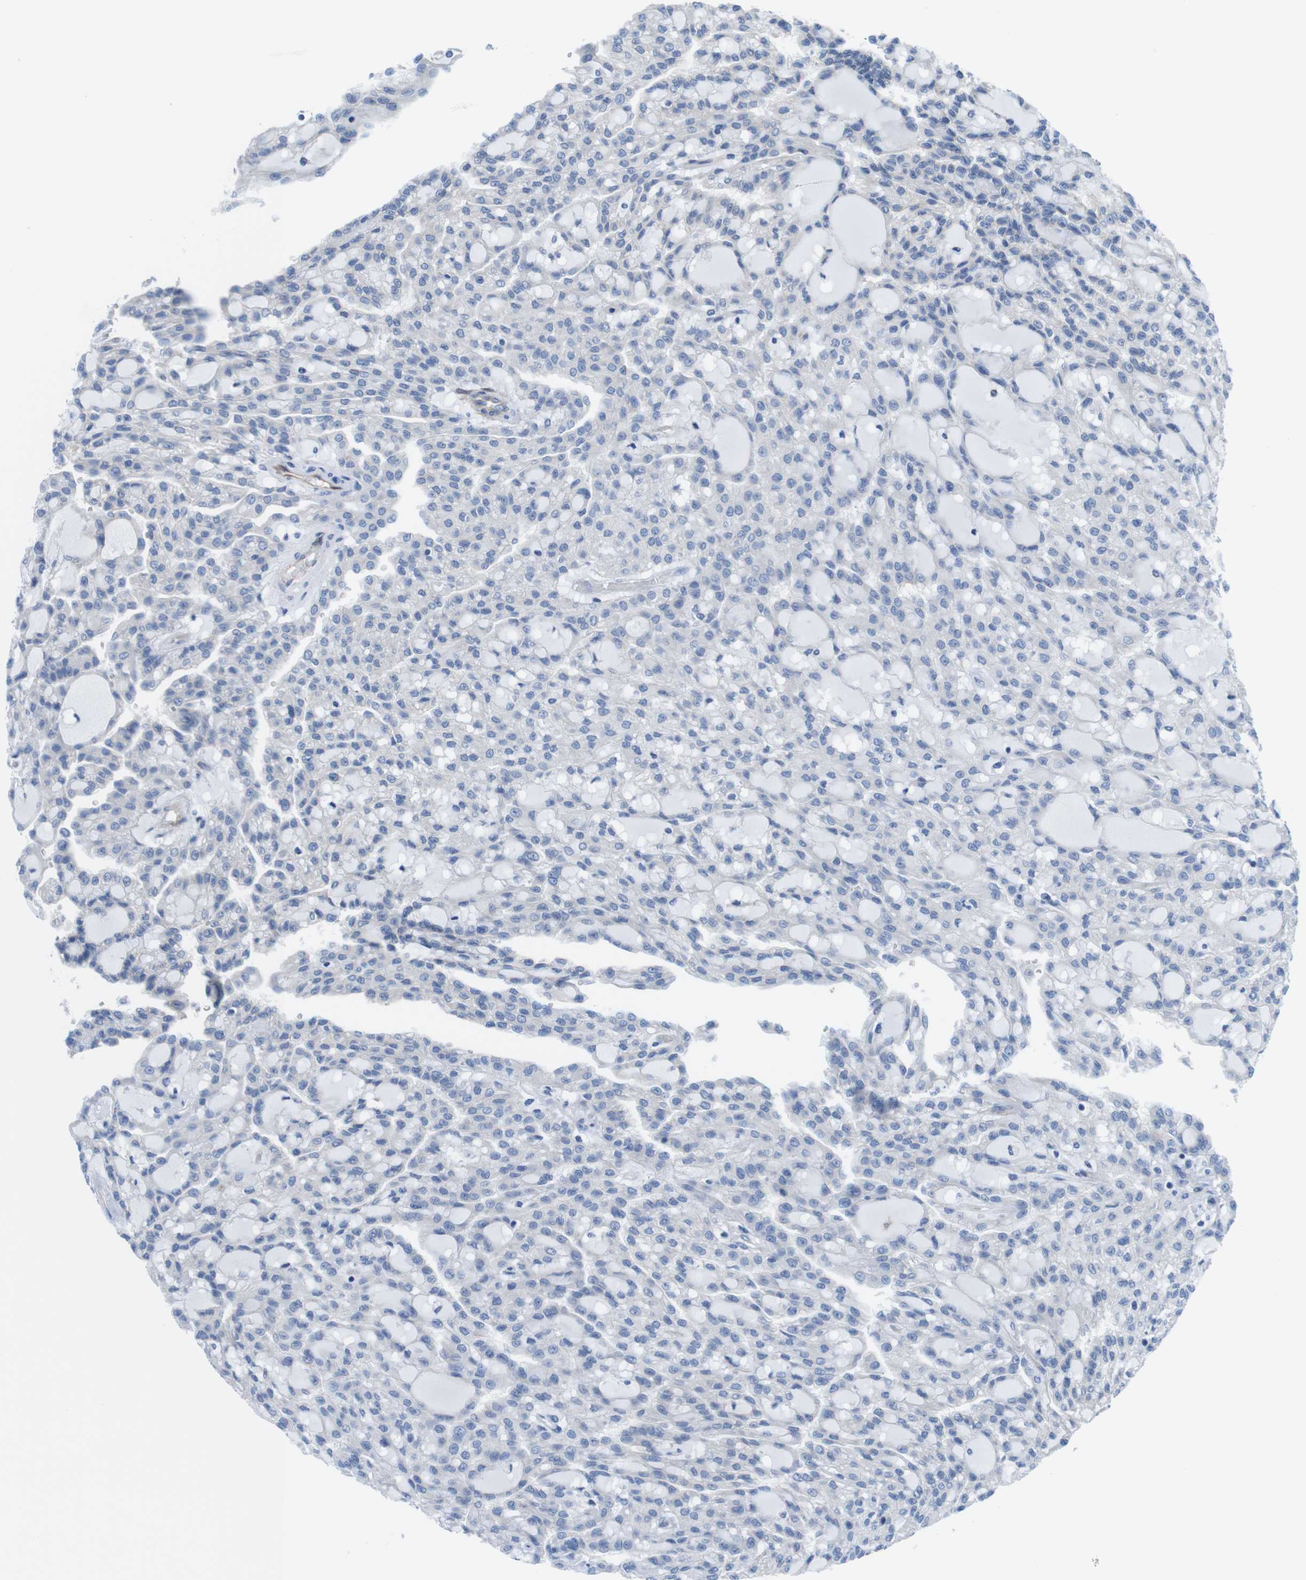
{"staining": {"intensity": "negative", "quantity": "none", "location": "none"}, "tissue": "renal cancer", "cell_type": "Tumor cells", "image_type": "cancer", "snomed": [{"axis": "morphology", "description": "Adenocarcinoma, NOS"}, {"axis": "topography", "description": "Kidney"}], "caption": "Protein analysis of adenocarcinoma (renal) shows no significant positivity in tumor cells. The staining was performed using DAB (3,3'-diaminobenzidine) to visualize the protein expression in brown, while the nuclei were stained in blue with hematoxylin (Magnification: 20x).", "gene": "CDH8", "patient": {"sex": "male", "age": 63}}